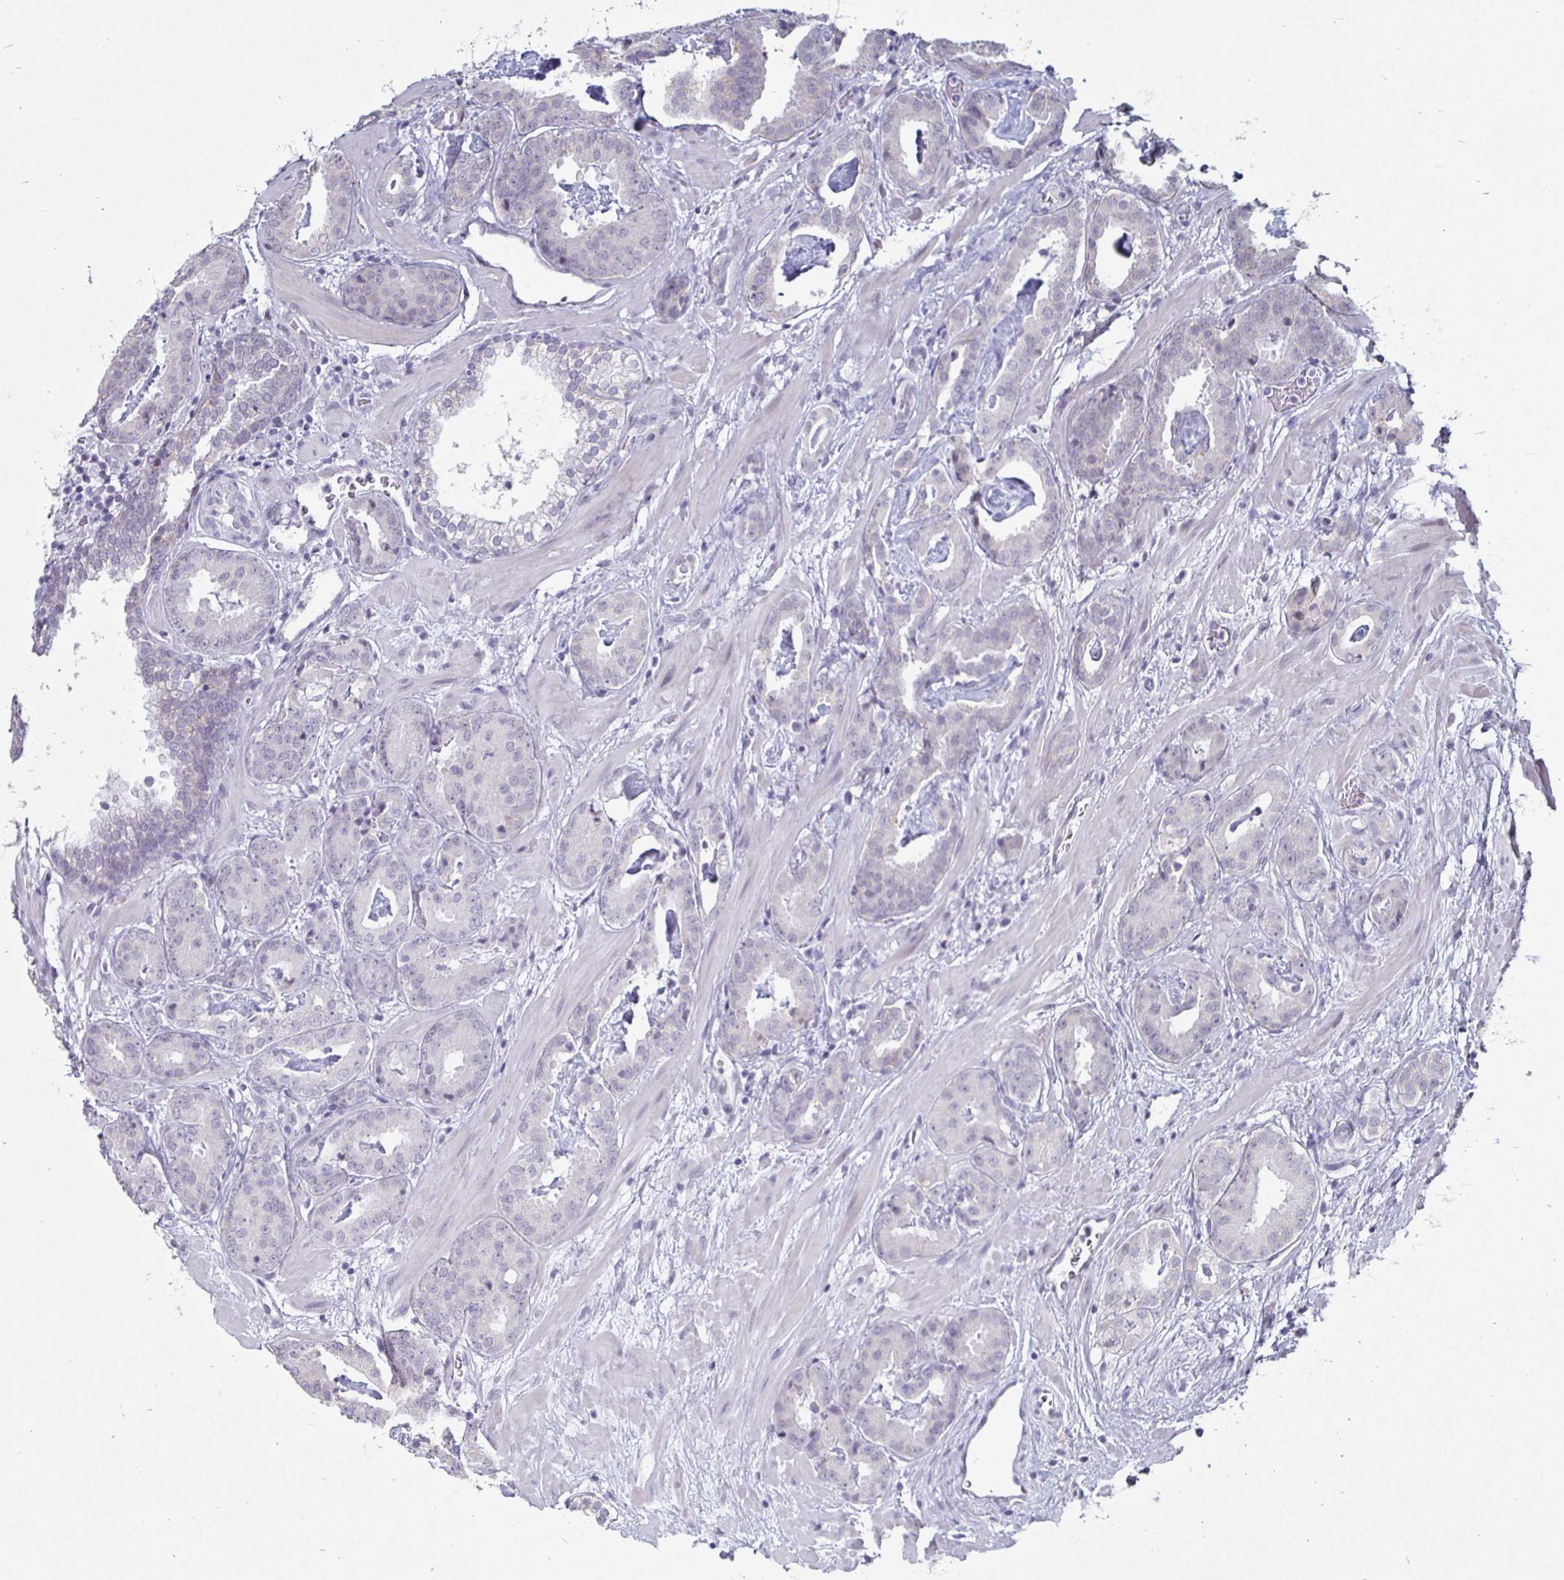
{"staining": {"intensity": "negative", "quantity": "none", "location": "none"}, "tissue": "prostate cancer", "cell_type": "Tumor cells", "image_type": "cancer", "snomed": [{"axis": "morphology", "description": "Adenocarcinoma, Low grade"}, {"axis": "topography", "description": "Prostate"}], "caption": "The micrograph displays no staining of tumor cells in prostate low-grade adenocarcinoma.", "gene": "OOSP2", "patient": {"sex": "male", "age": 62}}